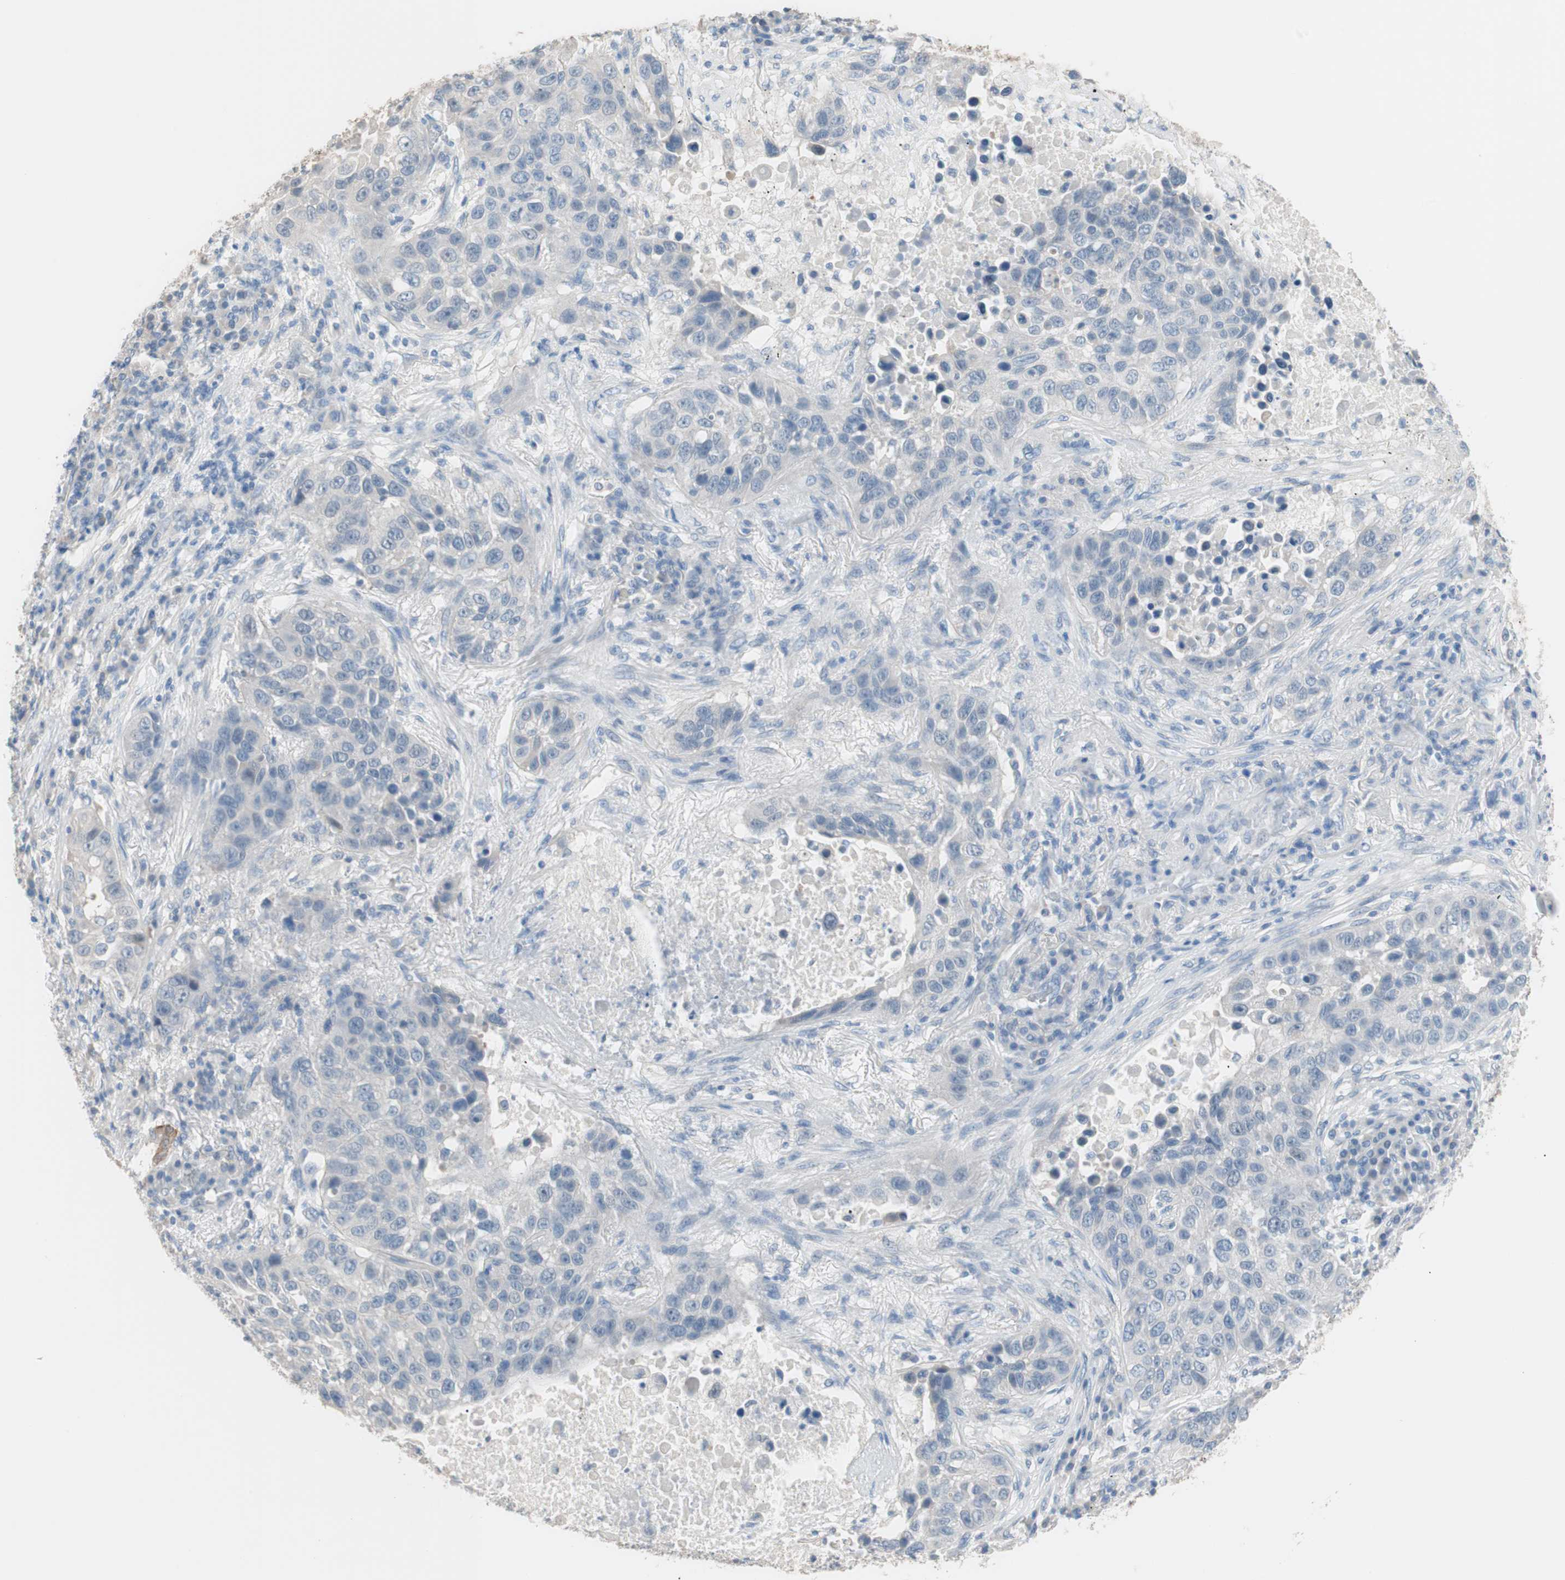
{"staining": {"intensity": "negative", "quantity": "none", "location": "none"}, "tissue": "lung cancer", "cell_type": "Tumor cells", "image_type": "cancer", "snomed": [{"axis": "morphology", "description": "Squamous cell carcinoma, NOS"}, {"axis": "topography", "description": "Lung"}], "caption": "A photomicrograph of human lung cancer (squamous cell carcinoma) is negative for staining in tumor cells.", "gene": "VIL1", "patient": {"sex": "male", "age": 57}}